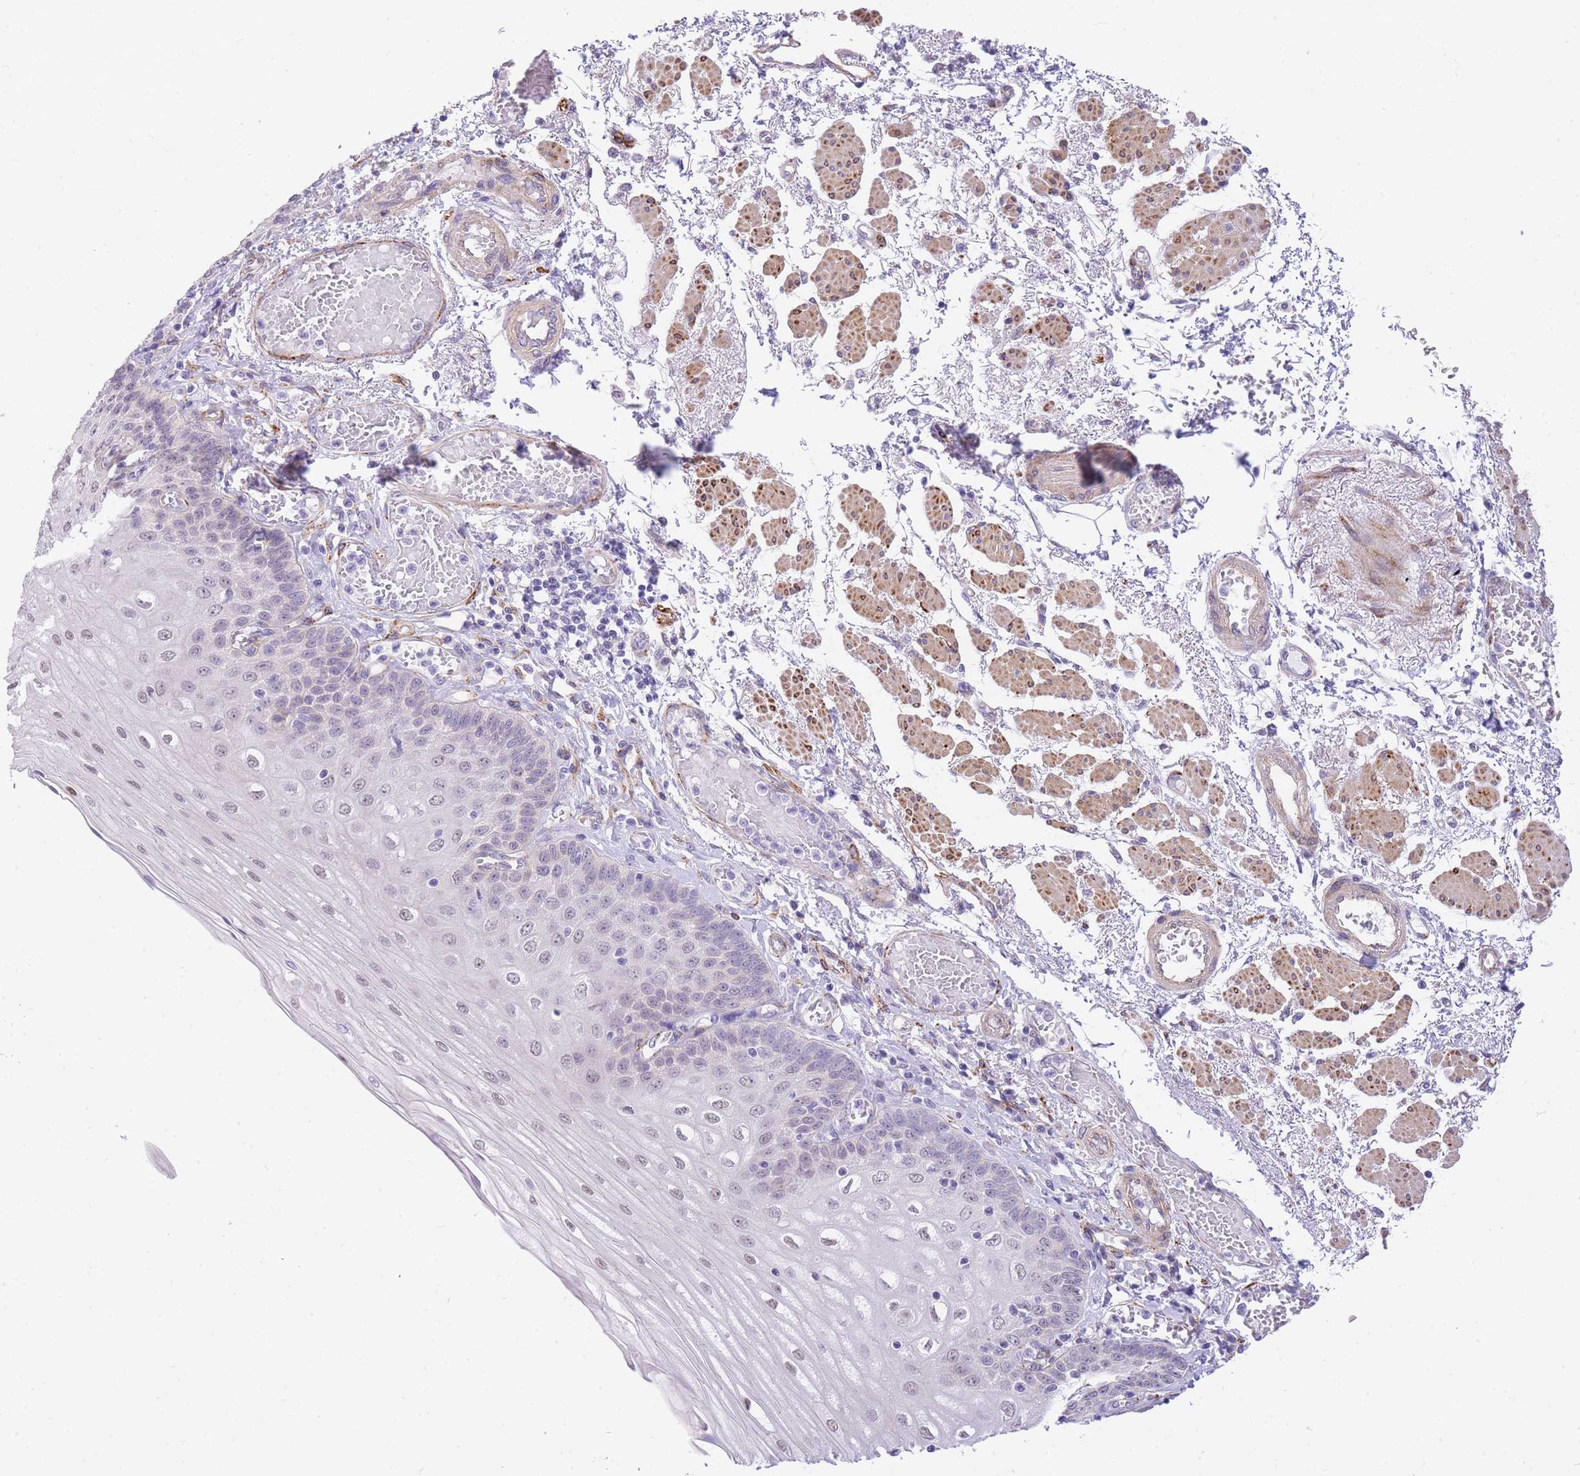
{"staining": {"intensity": "weak", "quantity": "25%-75%", "location": "nuclear"}, "tissue": "esophagus", "cell_type": "Squamous epithelial cells", "image_type": "normal", "snomed": [{"axis": "morphology", "description": "Normal tissue, NOS"}, {"axis": "topography", "description": "Esophagus"}], "caption": "High-power microscopy captured an immunohistochemistry image of normal esophagus, revealing weak nuclear staining in about 25%-75% of squamous epithelial cells. (IHC, brightfield microscopy, high magnification).", "gene": "S100PBP", "patient": {"sex": "male", "age": 81}}